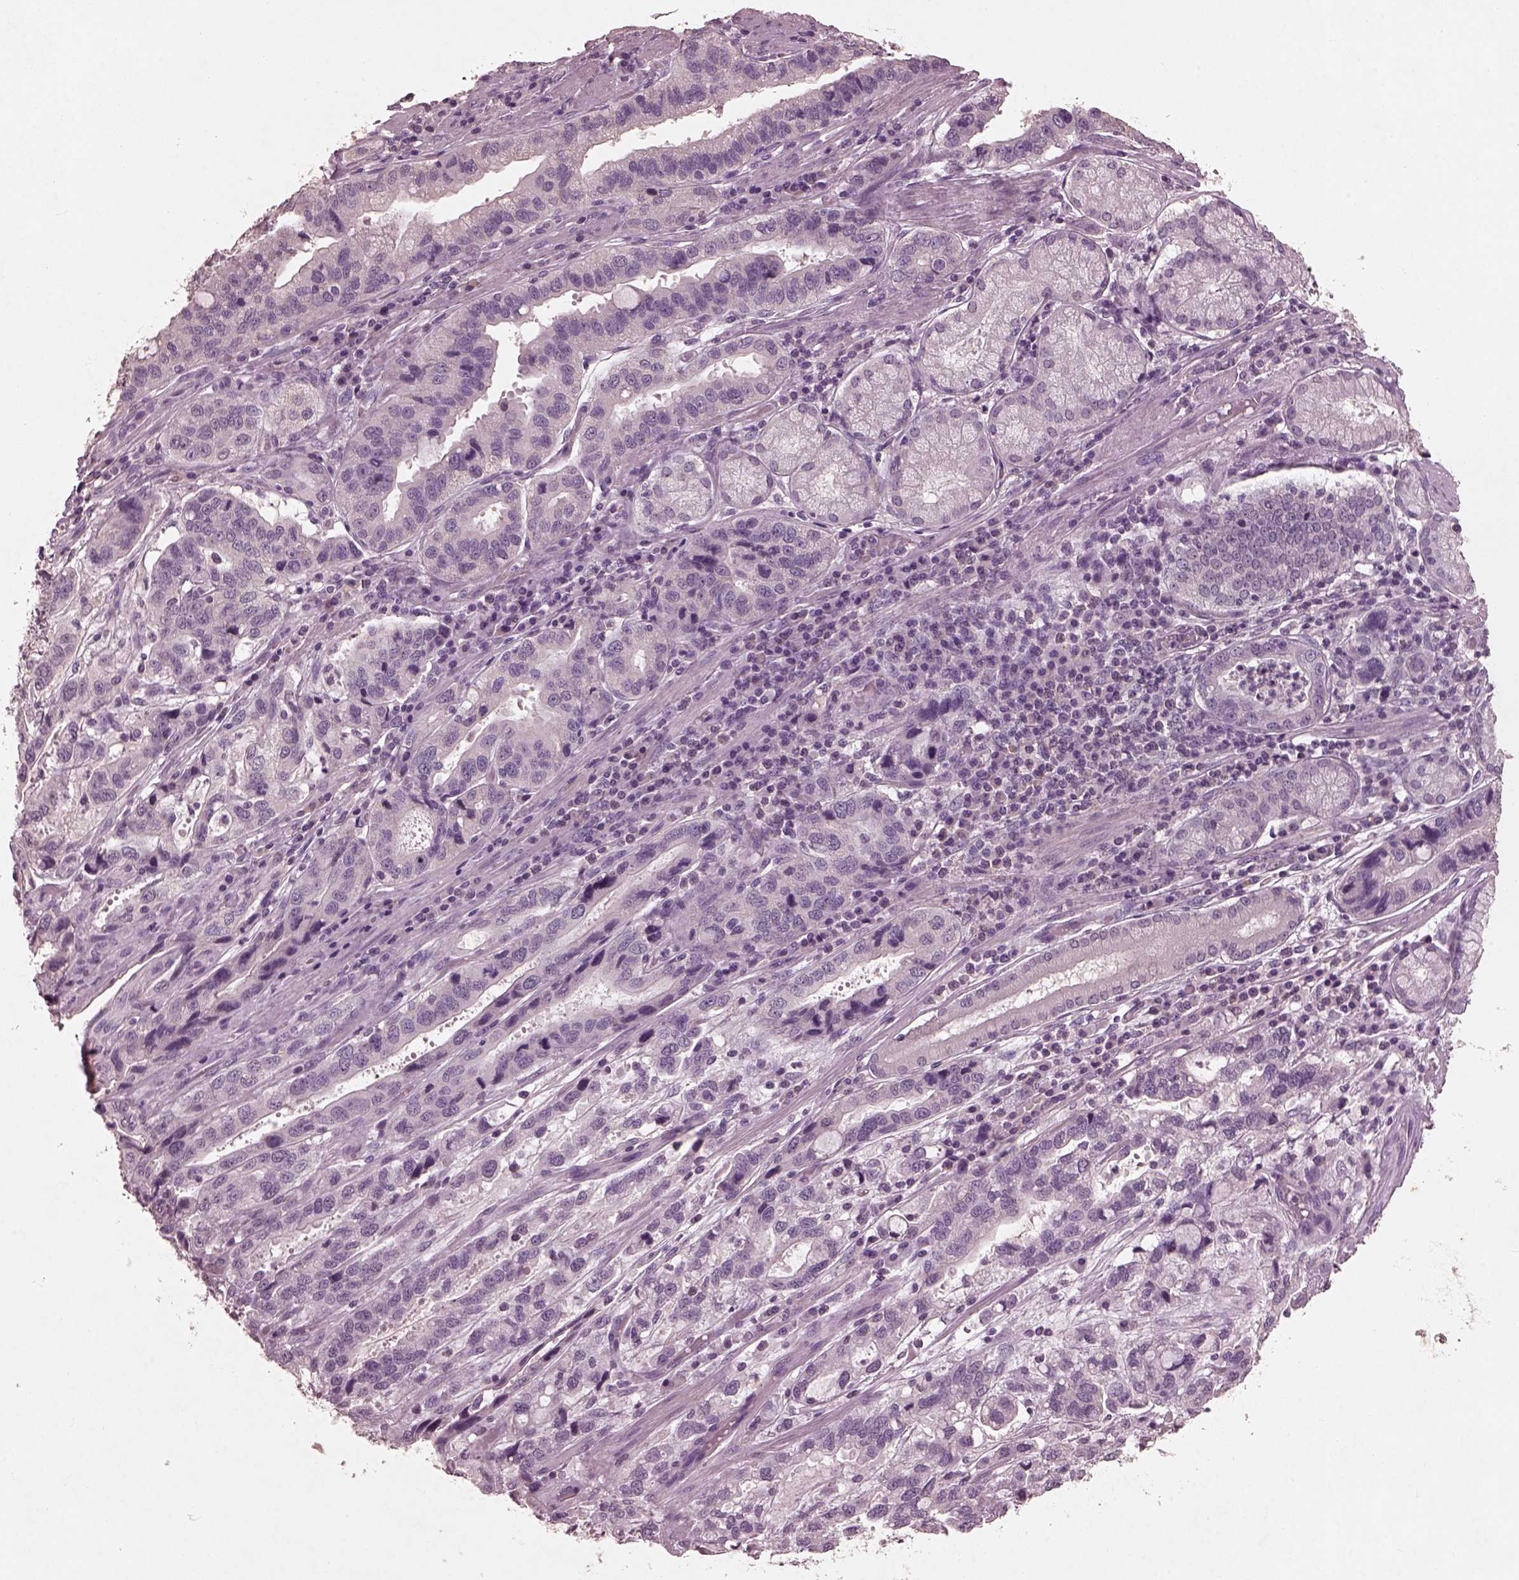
{"staining": {"intensity": "negative", "quantity": "none", "location": "none"}, "tissue": "stomach cancer", "cell_type": "Tumor cells", "image_type": "cancer", "snomed": [{"axis": "morphology", "description": "Adenocarcinoma, NOS"}, {"axis": "topography", "description": "Stomach, lower"}], "caption": "An IHC micrograph of stomach adenocarcinoma is shown. There is no staining in tumor cells of stomach adenocarcinoma.", "gene": "FRRS1L", "patient": {"sex": "female", "age": 76}}